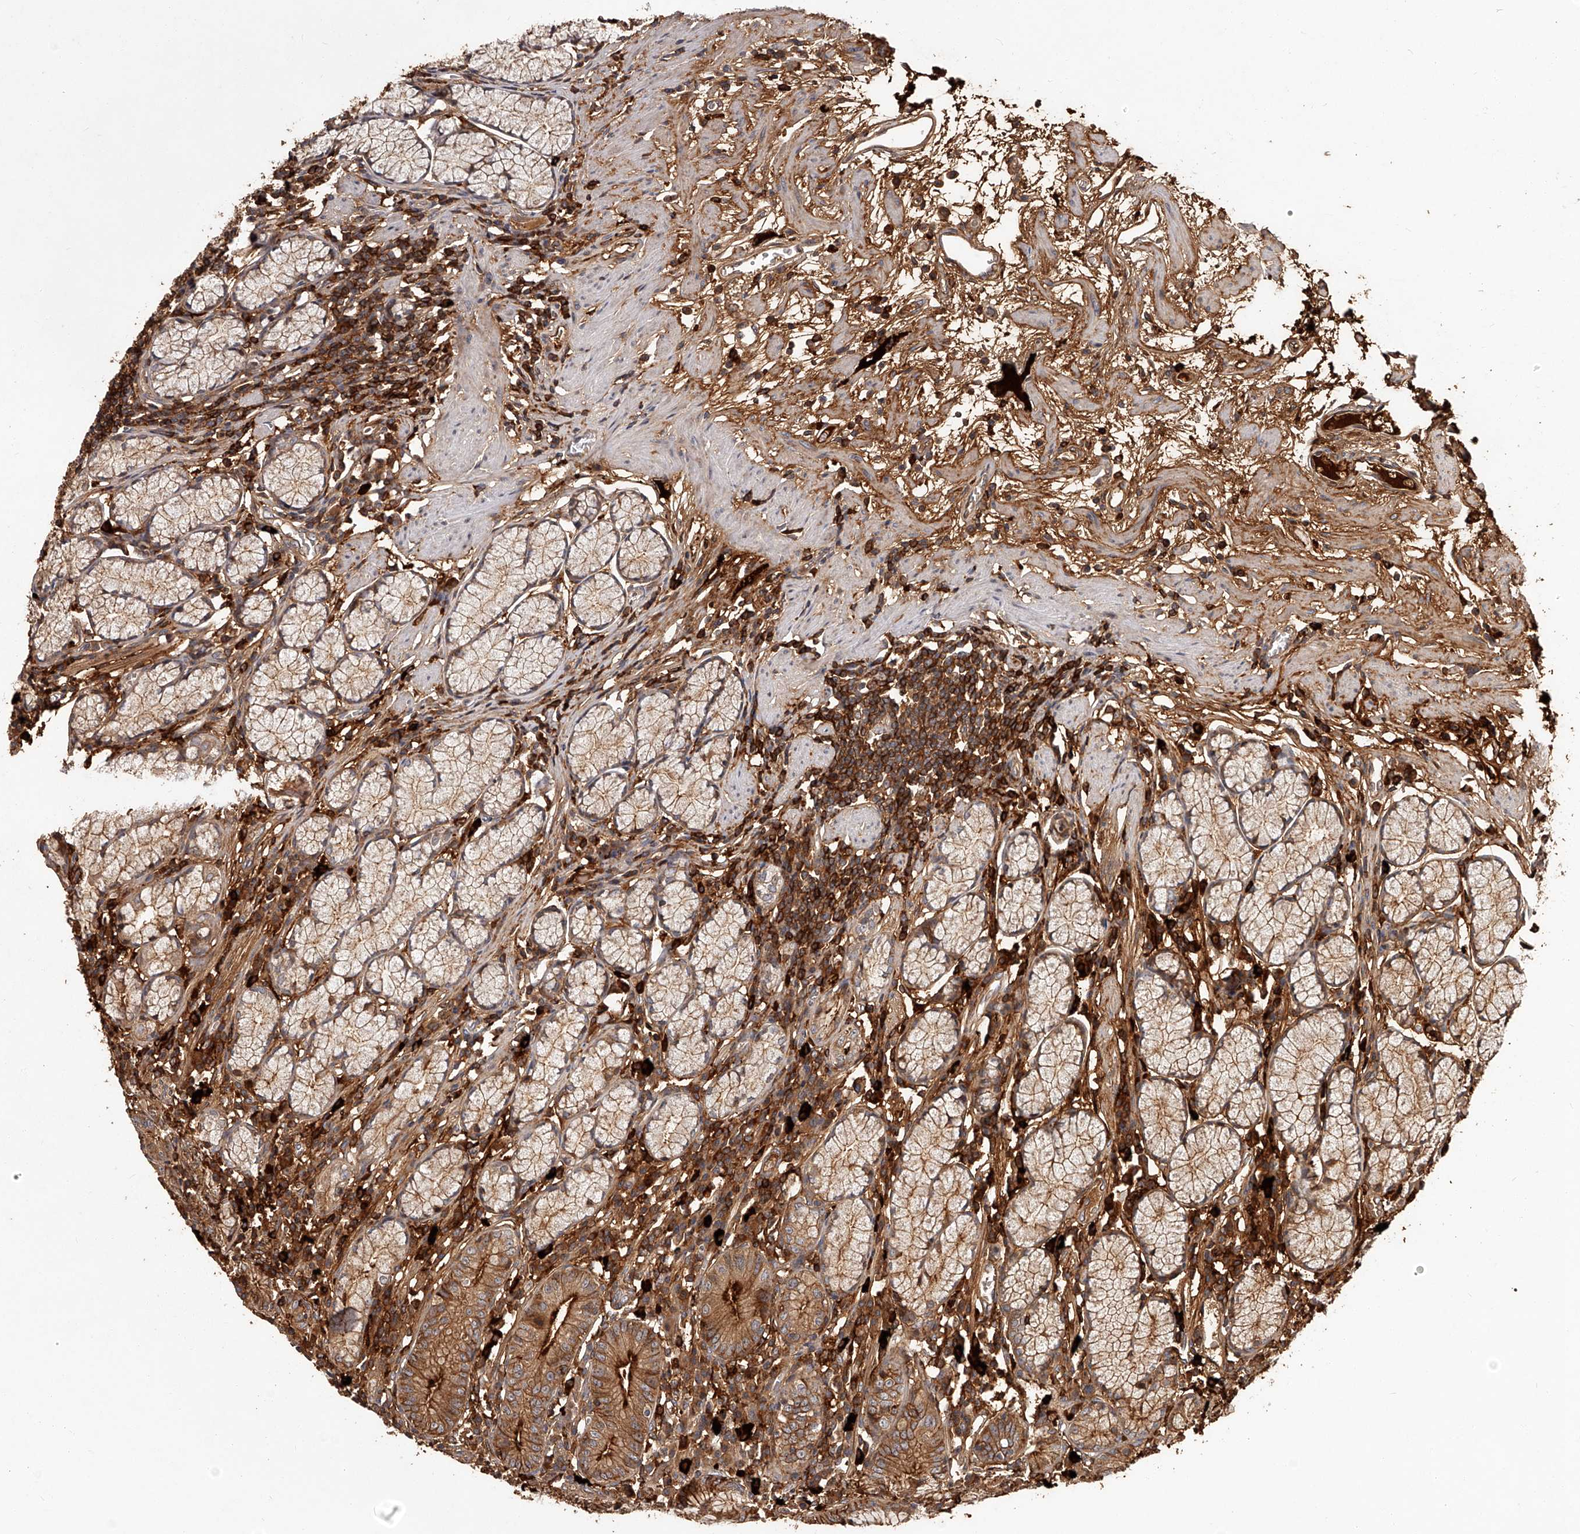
{"staining": {"intensity": "moderate", "quantity": "25%-75%", "location": "cytoplasmic/membranous"}, "tissue": "stomach", "cell_type": "Glandular cells", "image_type": "normal", "snomed": [{"axis": "morphology", "description": "Normal tissue, NOS"}, {"axis": "topography", "description": "Stomach"}], "caption": "The histopathology image shows immunohistochemical staining of unremarkable stomach. There is moderate cytoplasmic/membranous staining is appreciated in about 25%-75% of glandular cells.", "gene": "CRYZL1", "patient": {"sex": "male", "age": 55}}